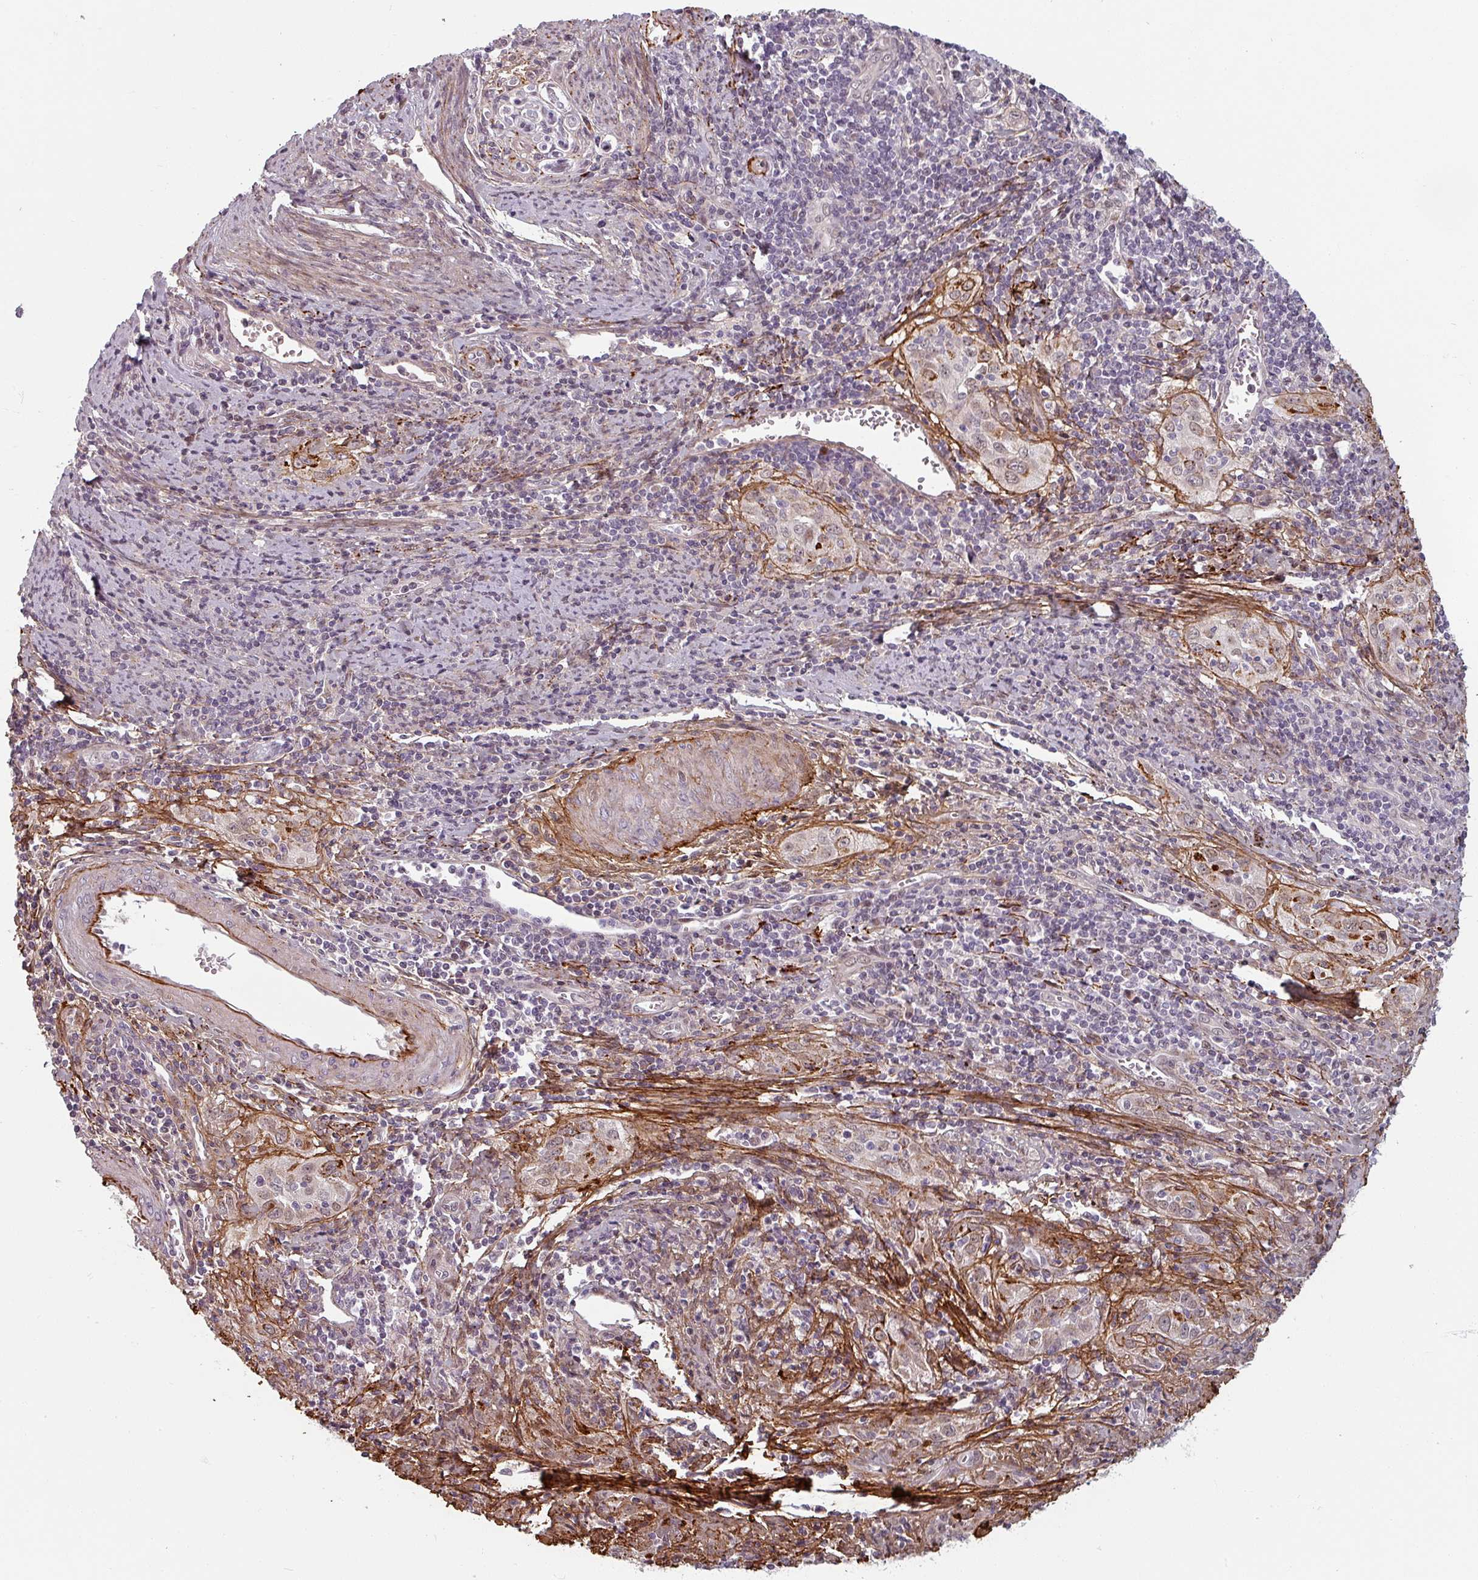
{"staining": {"intensity": "weak", "quantity": "<25%", "location": "nuclear"}, "tissue": "cervical cancer", "cell_type": "Tumor cells", "image_type": "cancer", "snomed": [{"axis": "morphology", "description": "Squamous cell carcinoma, NOS"}, {"axis": "topography", "description": "Cervix"}], "caption": "An immunohistochemistry (IHC) histopathology image of cervical cancer is shown. There is no staining in tumor cells of cervical cancer.", "gene": "CYB5RL", "patient": {"sex": "female", "age": 57}}